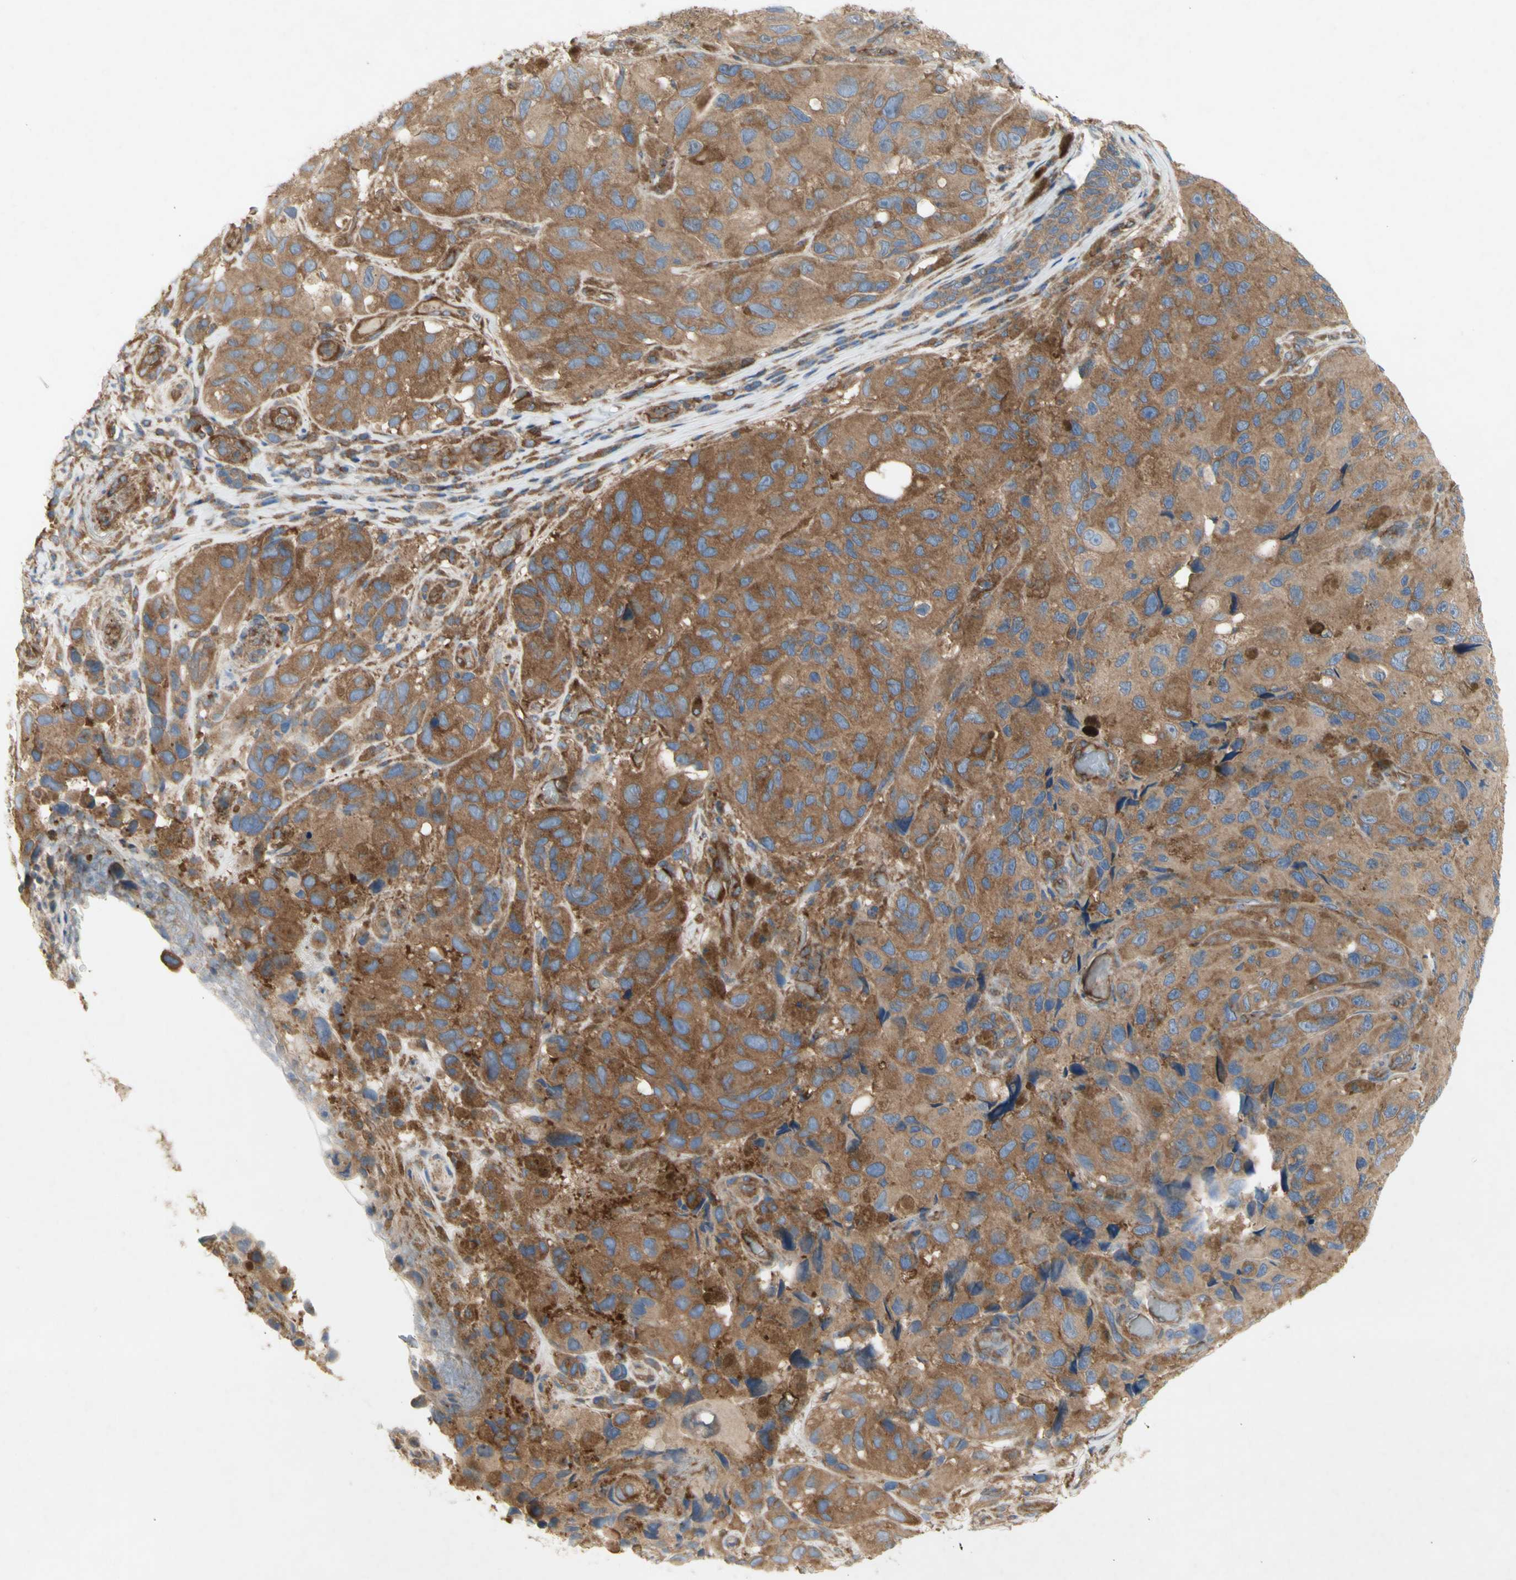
{"staining": {"intensity": "moderate", "quantity": ">75%", "location": "cytoplasmic/membranous"}, "tissue": "melanoma", "cell_type": "Tumor cells", "image_type": "cancer", "snomed": [{"axis": "morphology", "description": "Malignant melanoma, NOS"}, {"axis": "topography", "description": "Skin"}], "caption": "Human melanoma stained with a brown dye demonstrates moderate cytoplasmic/membranous positive positivity in approximately >75% of tumor cells.", "gene": "KLC1", "patient": {"sex": "female", "age": 73}}